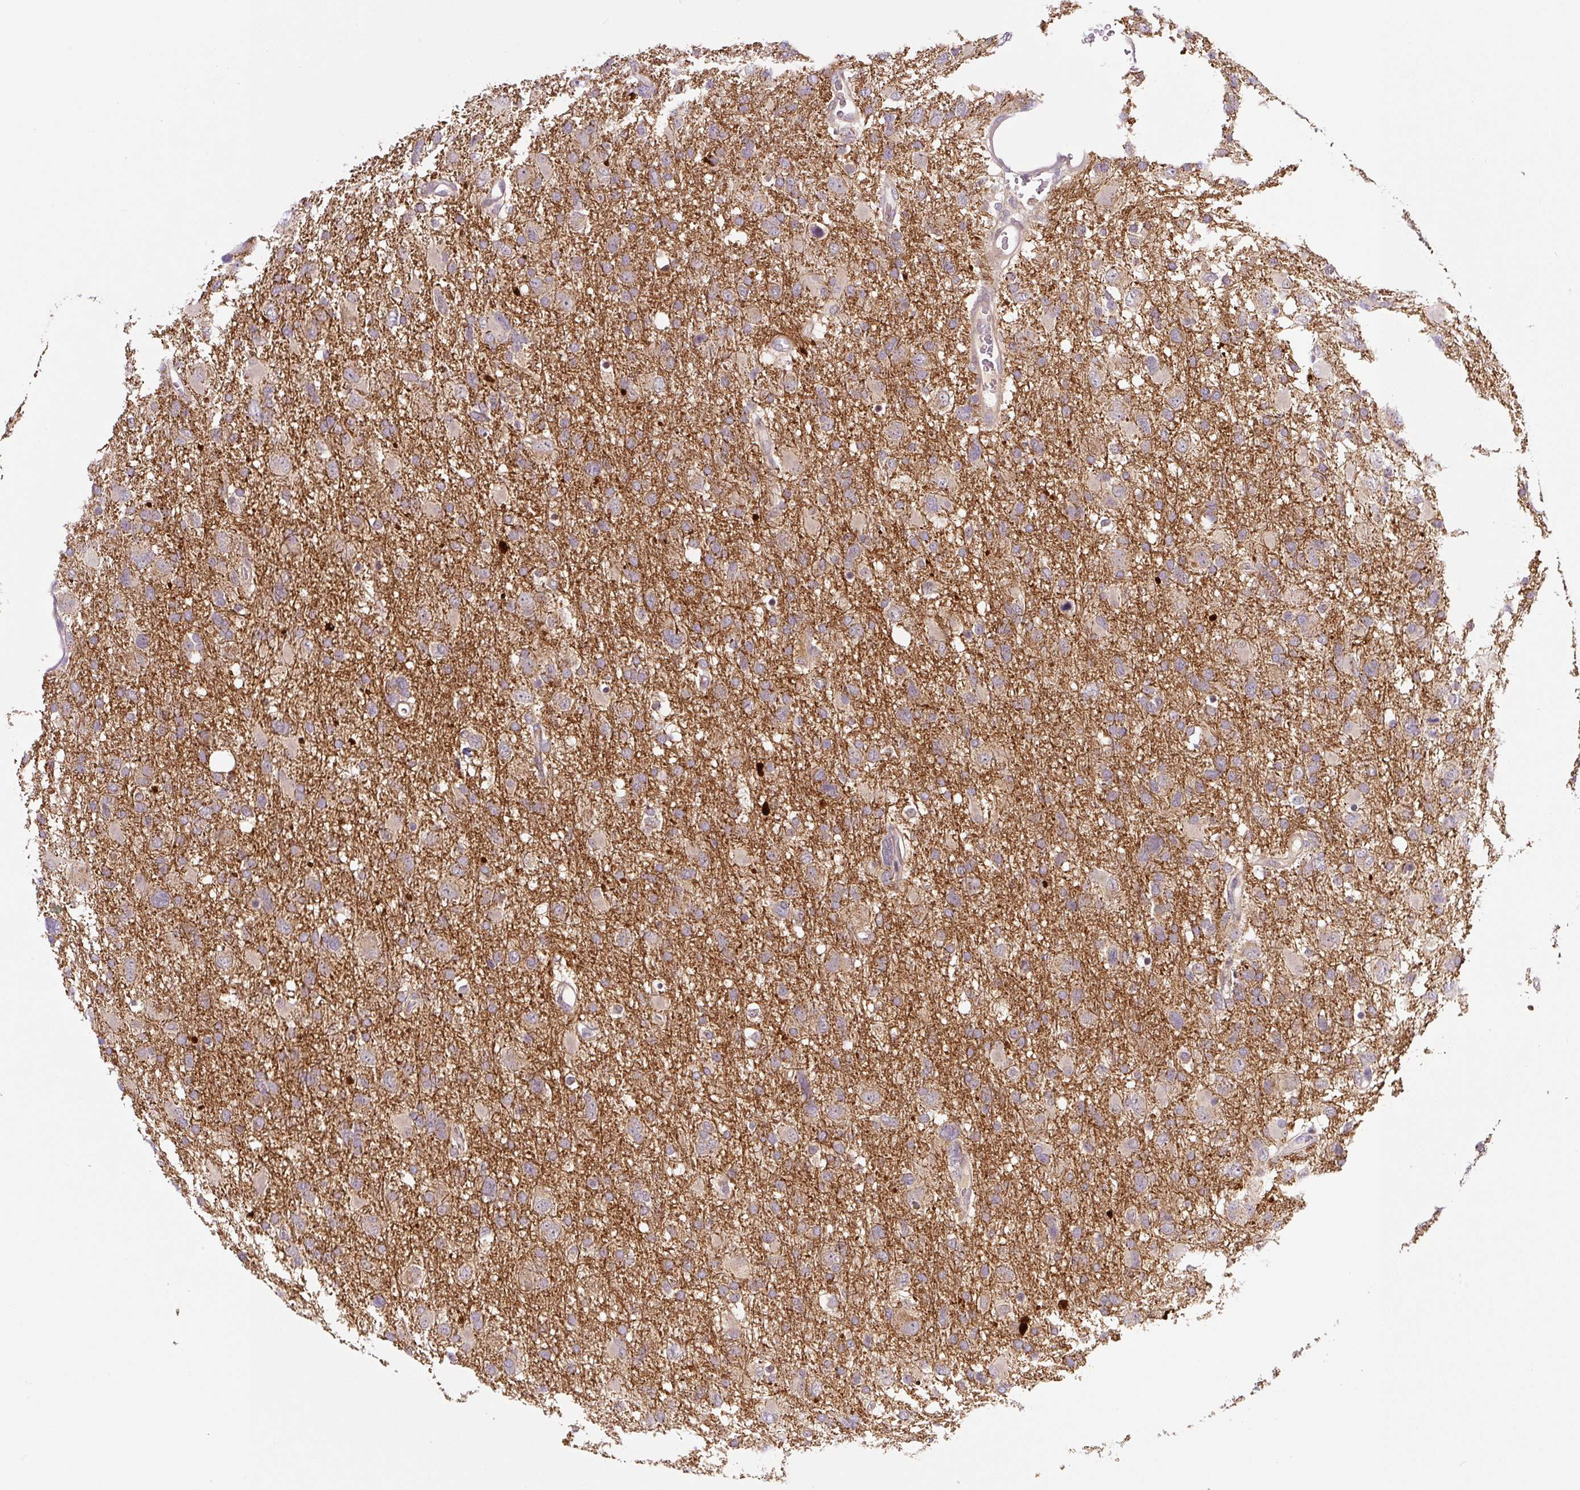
{"staining": {"intensity": "negative", "quantity": "none", "location": "none"}, "tissue": "glioma", "cell_type": "Tumor cells", "image_type": "cancer", "snomed": [{"axis": "morphology", "description": "Glioma, malignant, High grade"}, {"axis": "topography", "description": "Brain"}], "caption": "Tumor cells are negative for brown protein staining in glioma.", "gene": "PRKAA2", "patient": {"sex": "male", "age": 61}}